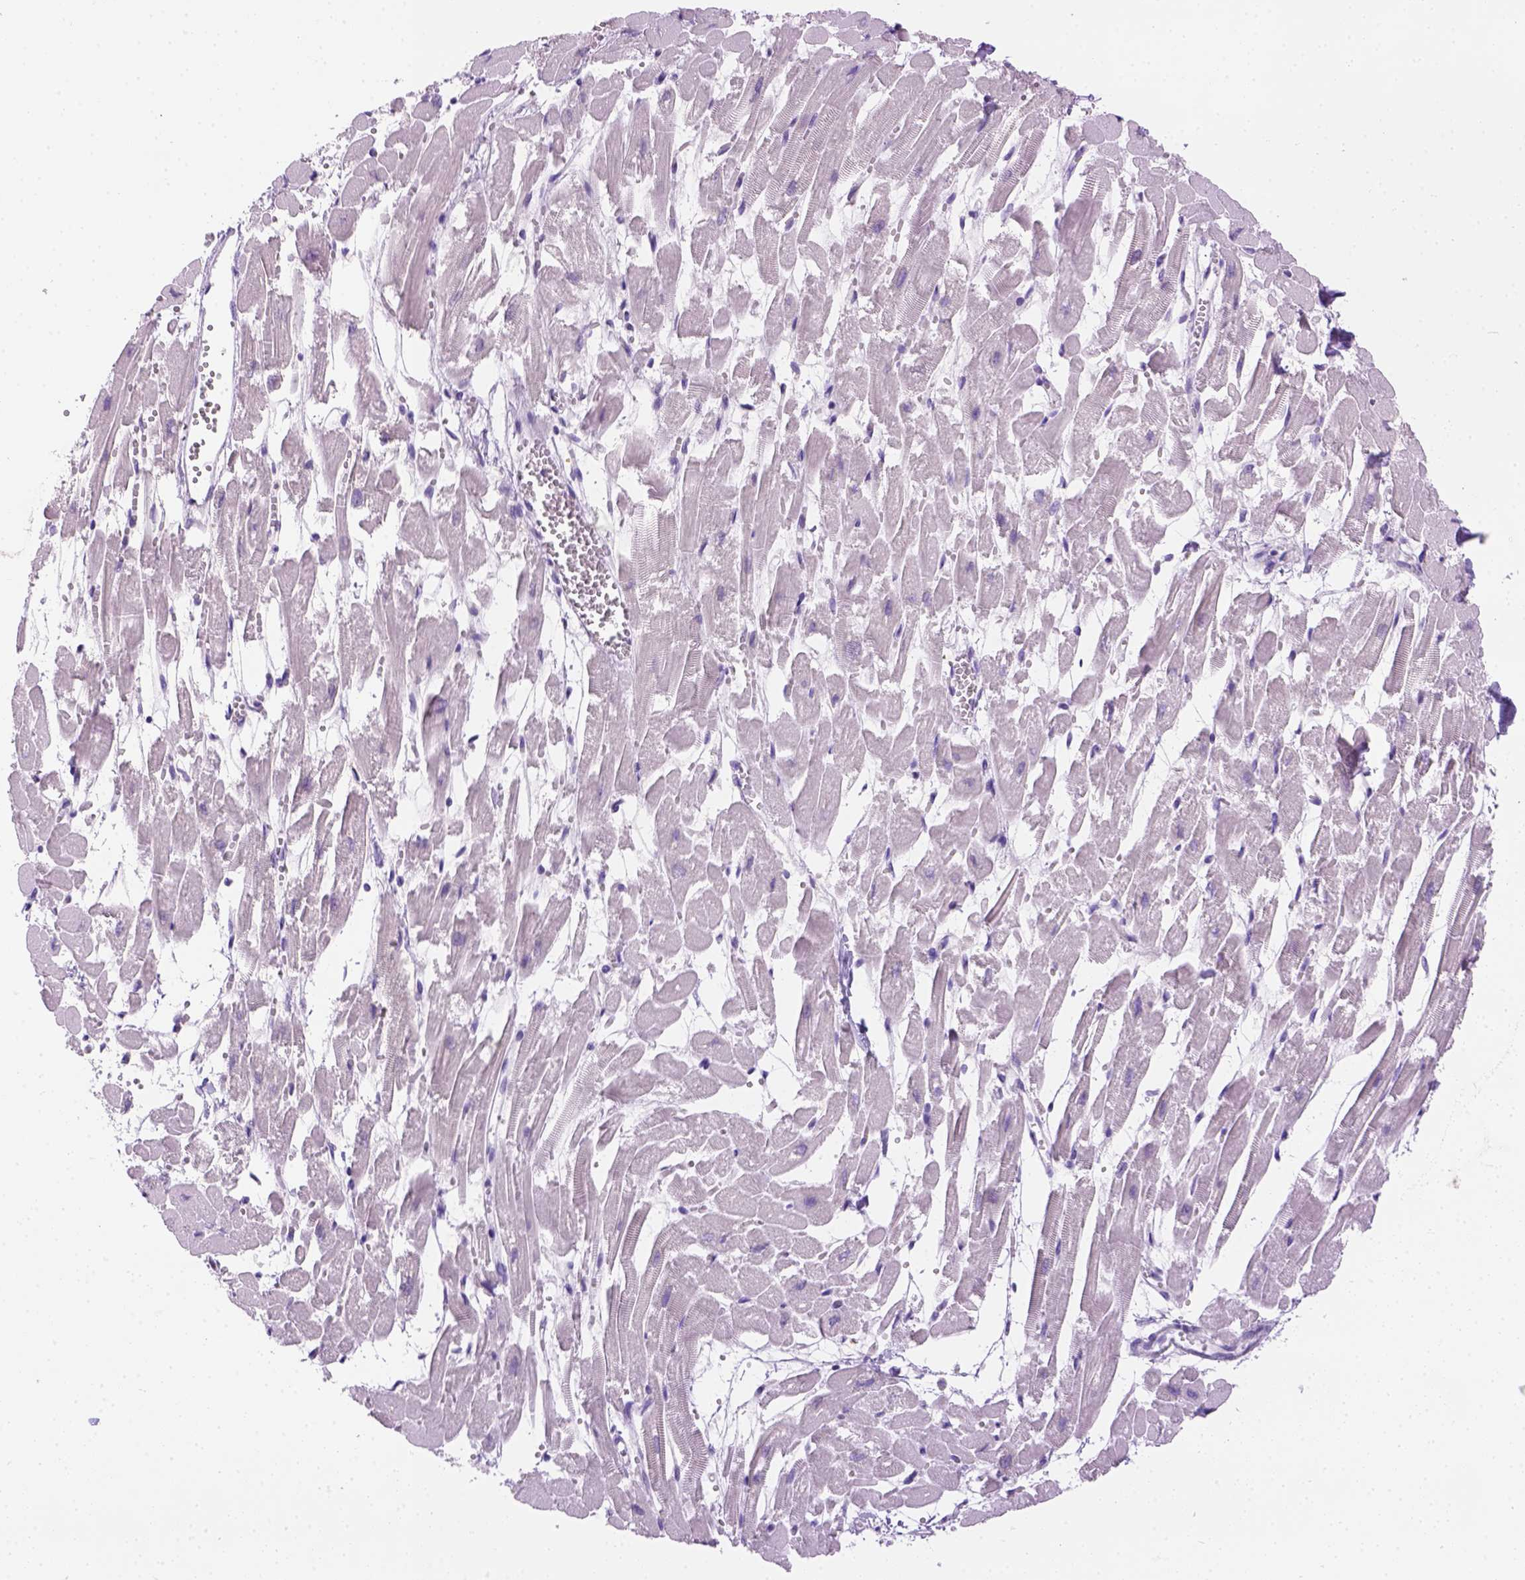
{"staining": {"intensity": "negative", "quantity": "none", "location": "none"}, "tissue": "heart muscle", "cell_type": "Cardiomyocytes", "image_type": "normal", "snomed": [{"axis": "morphology", "description": "Normal tissue, NOS"}, {"axis": "topography", "description": "Heart"}], "caption": "Immunohistochemical staining of benign heart muscle shows no significant expression in cardiomyocytes.", "gene": "TMEM38A", "patient": {"sex": "female", "age": 52}}